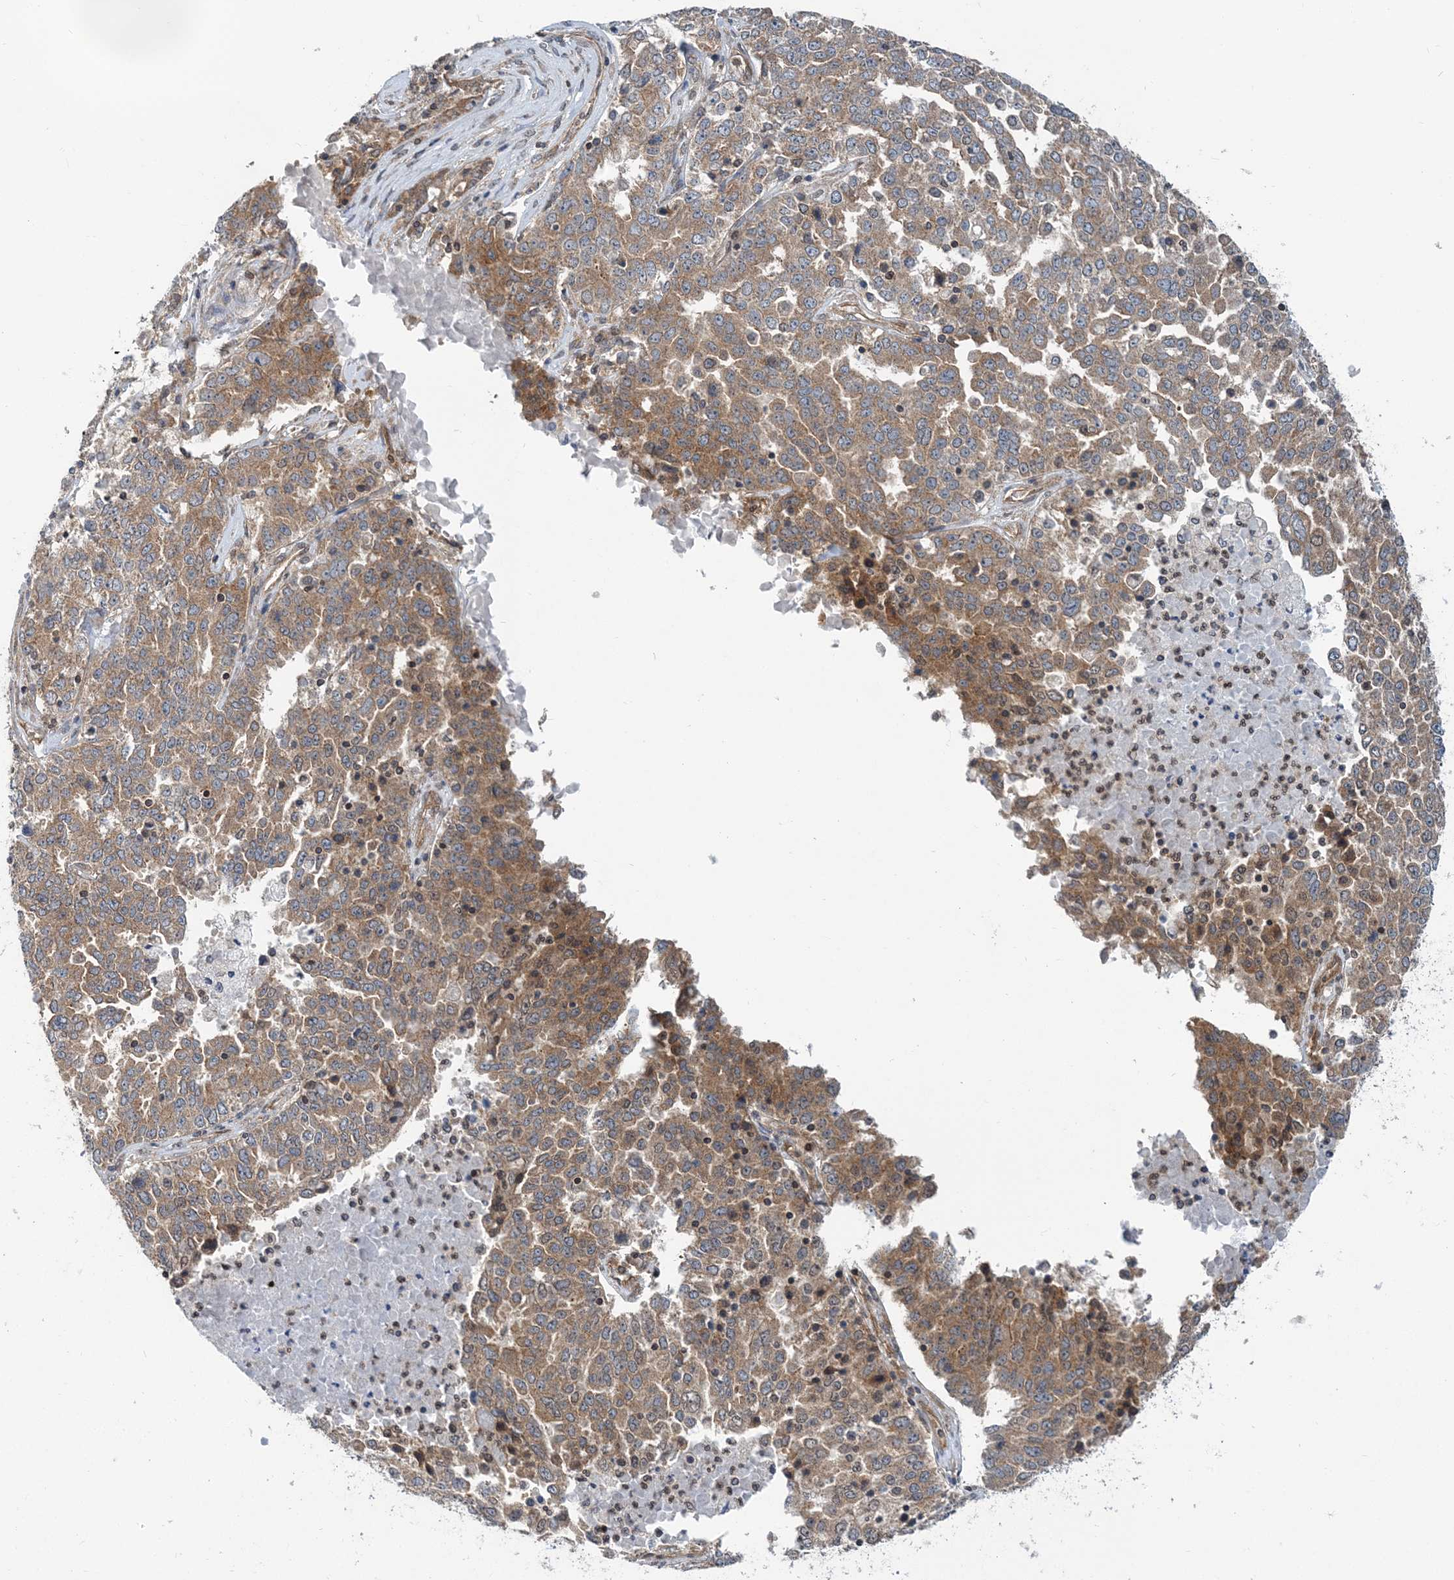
{"staining": {"intensity": "moderate", "quantity": ">75%", "location": "cytoplasmic/membranous"}, "tissue": "ovarian cancer", "cell_type": "Tumor cells", "image_type": "cancer", "snomed": [{"axis": "morphology", "description": "Carcinoma, endometroid"}, {"axis": "topography", "description": "Ovary"}], "caption": "A brown stain shows moderate cytoplasmic/membranous positivity of a protein in ovarian endometroid carcinoma tumor cells.", "gene": "MOB4", "patient": {"sex": "female", "age": 62}}